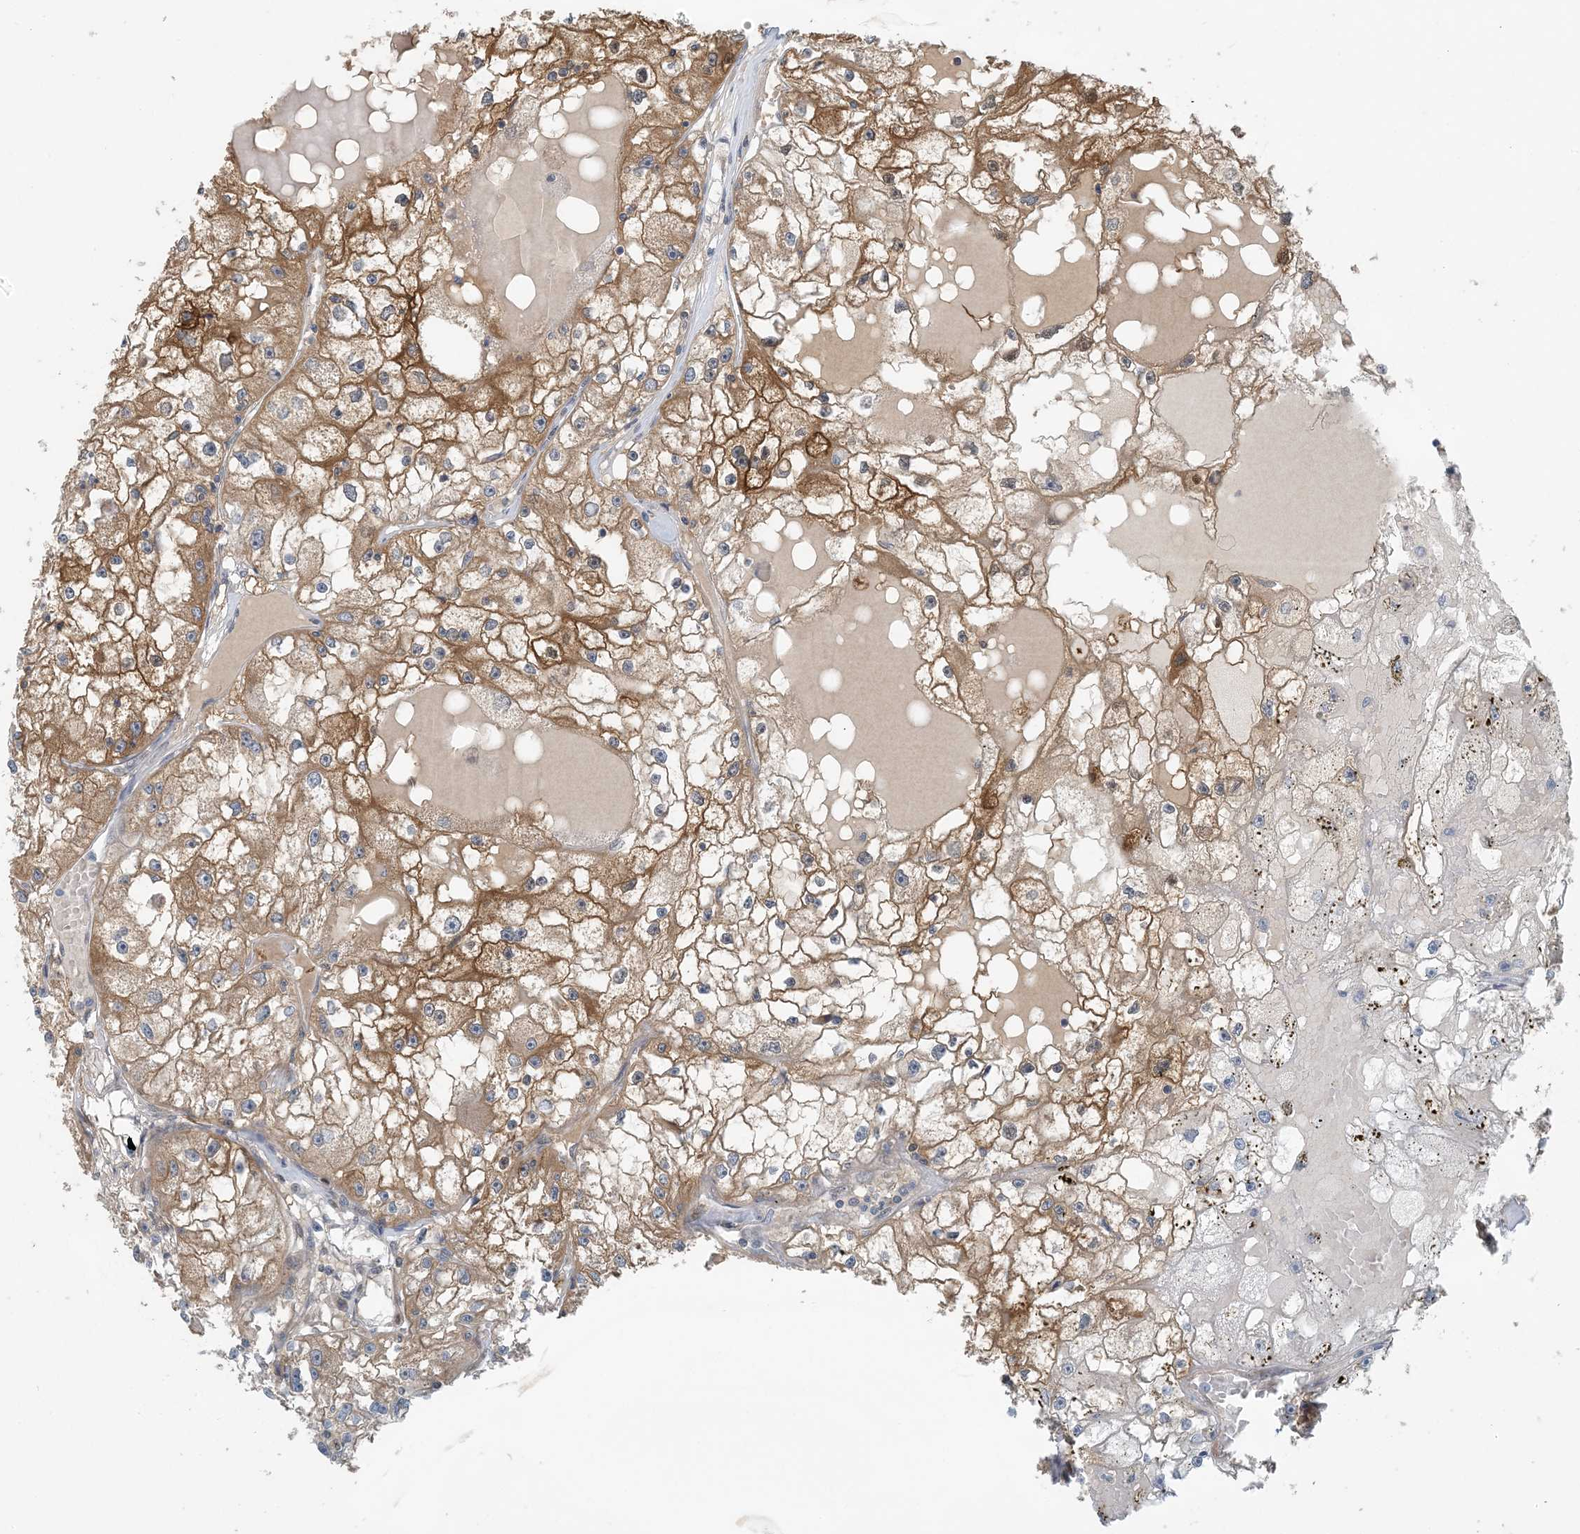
{"staining": {"intensity": "moderate", "quantity": "25%-75%", "location": "cytoplasmic/membranous"}, "tissue": "renal cancer", "cell_type": "Tumor cells", "image_type": "cancer", "snomed": [{"axis": "morphology", "description": "Adenocarcinoma, NOS"}, {"axis": "topography", "description": "Kidney"}], "caption": "High-magnification brightfield microscopy of renal cancer (adenocarcinoma) stained with DAB (3,3'-diaminobenzidine) (brown) and counterstained with hematoxylin (blue). tumor cells exhibit moderate cytoplasmic/membranous expression is identified in about25%-75% of cells.", "gene": "ZC3H12A", "patient": {"sex": "male", "age": 56}}